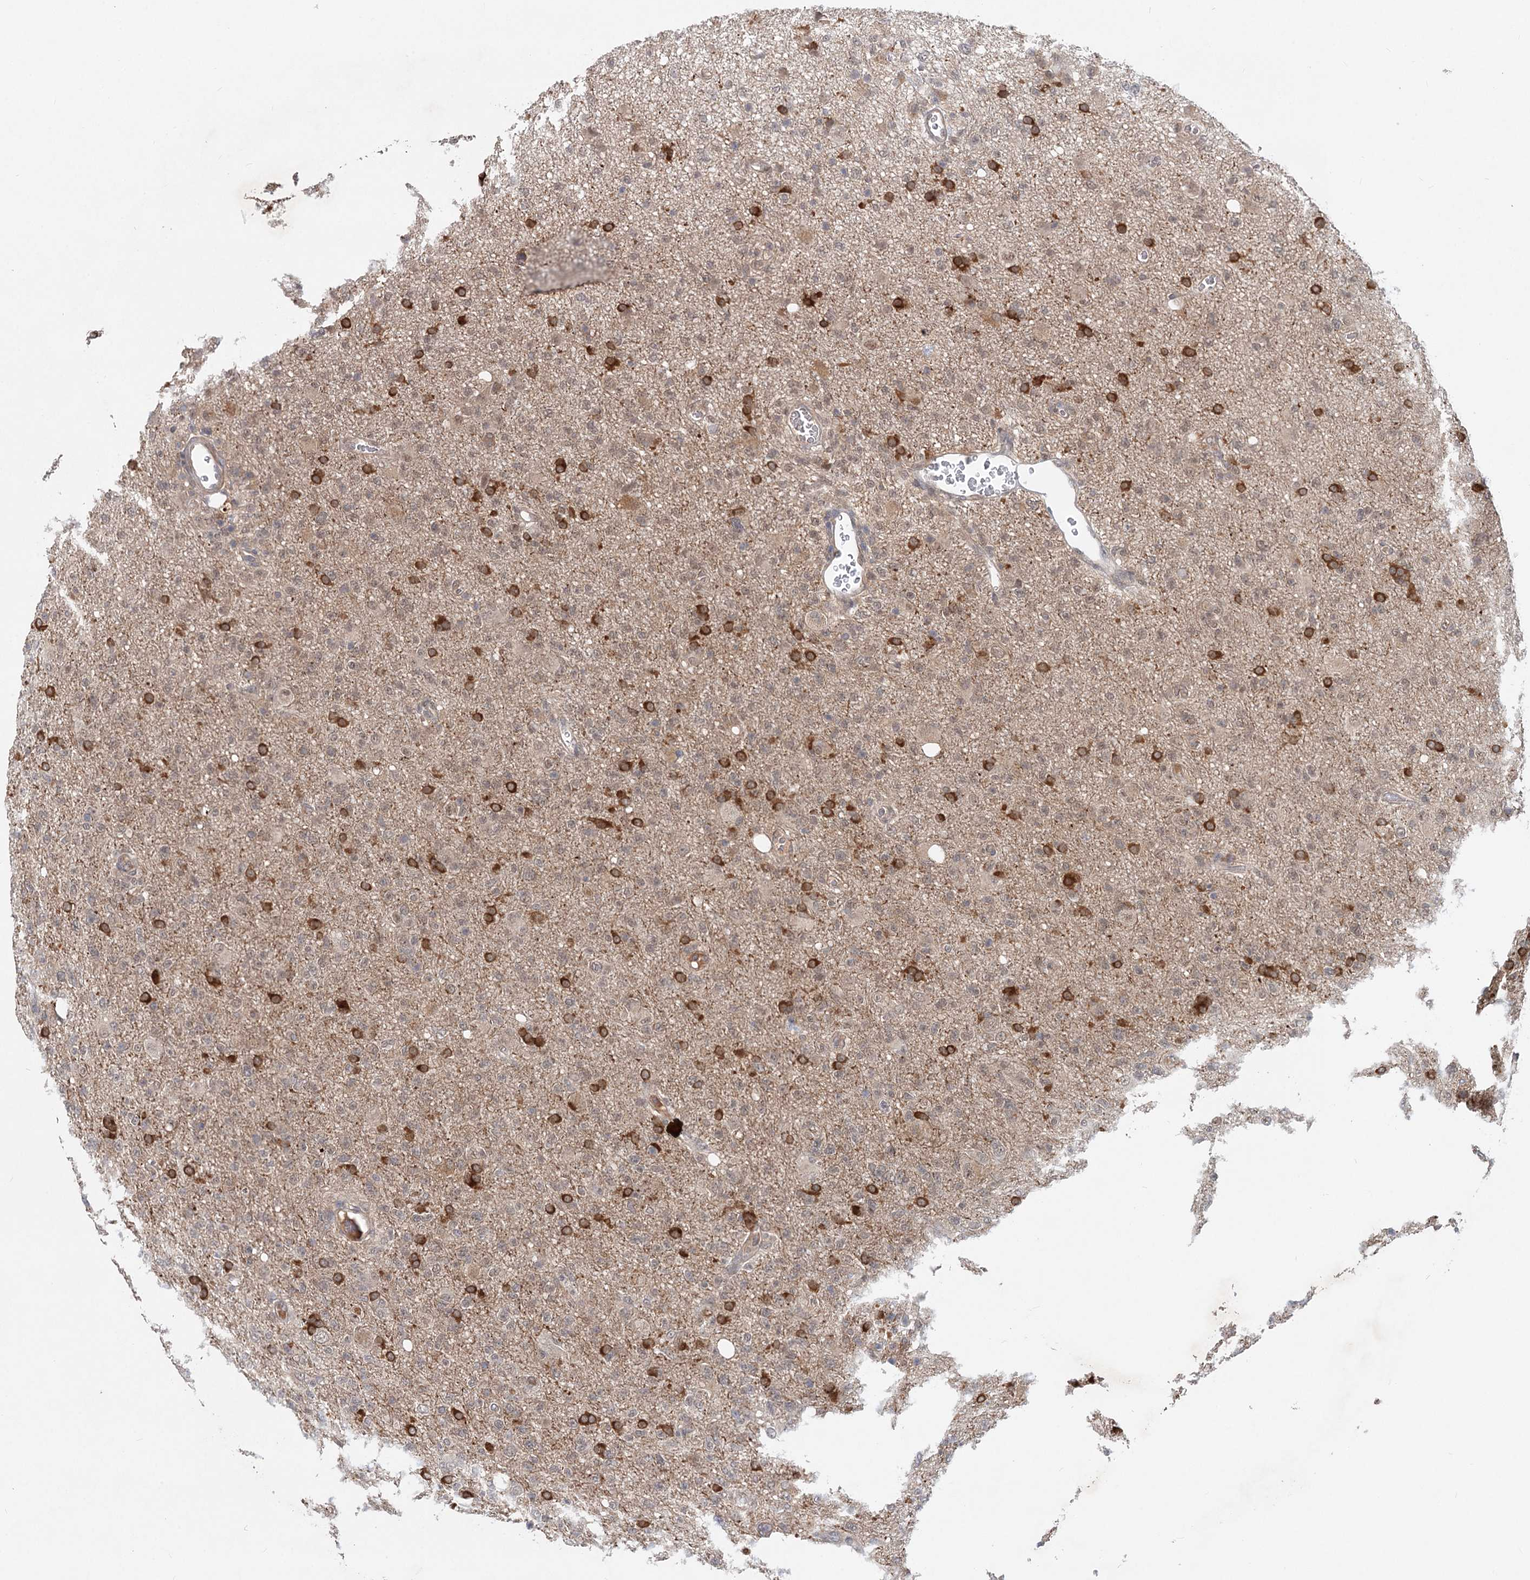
{"staining": {"intensity": "weak", "quantity": "<25%", "location": "cytoplasmic/membranous"}, "tissue": "glioma", "cell_type": "Tumor cells", "image_type": "cancer", "snomed": [{"axis": "morphology", "description": "Glioma, malignant, High grade"}, {"axis": "topography", "description": "Brain"}], "caption": "Tumor cells are negative for brown protein staining in glioma.", "gene": "AP3B1", "patient": {"sex": "female", "age": 57}}